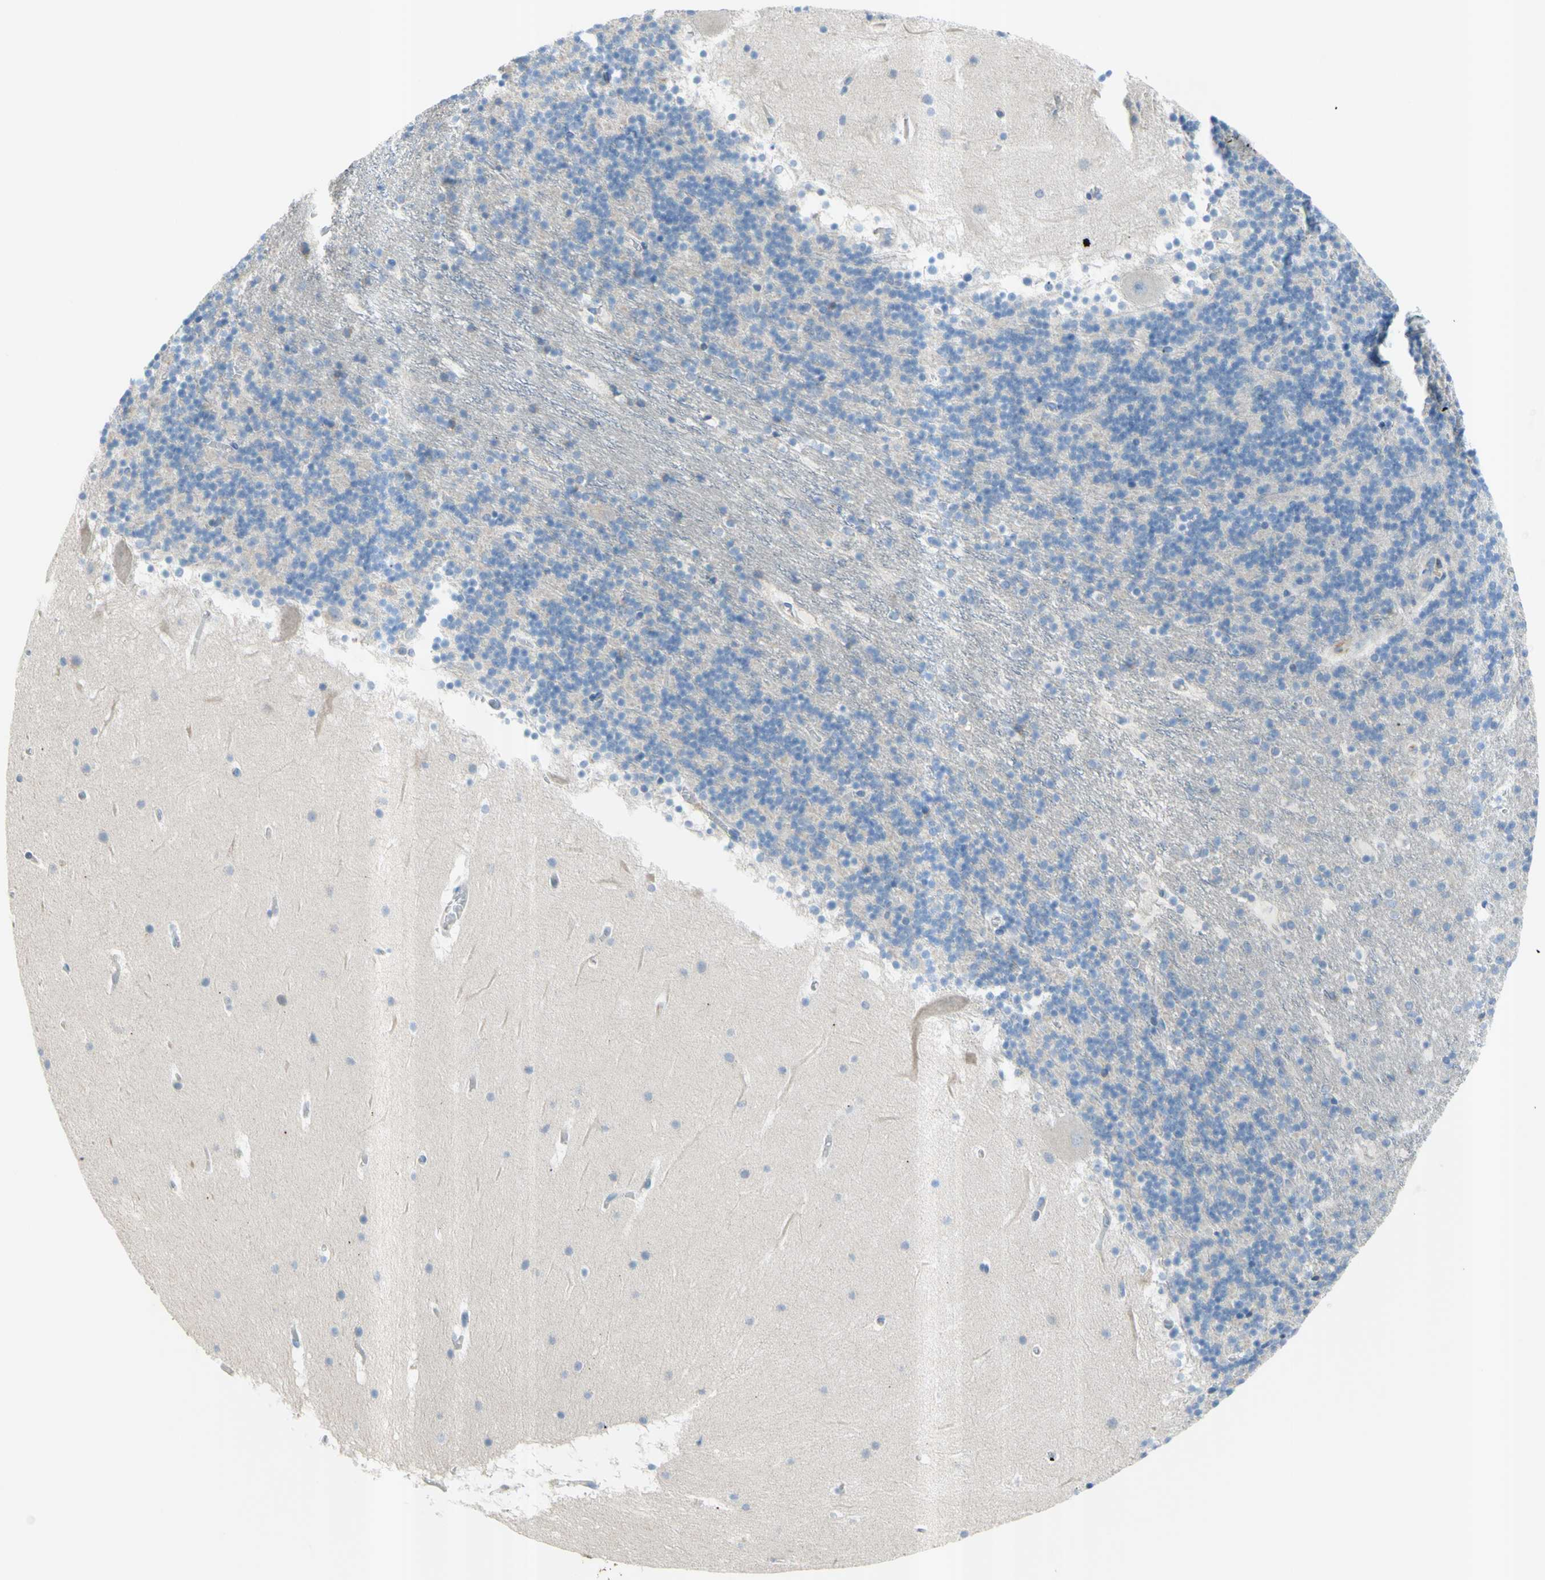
{"staining": {"intensity": "negative", "quantity": "none", "location": "none"}, "tissue": "cerebellum", "cell_type": "Cells in granular layer", "image_type": "normal", "snomed": [{"axis": "morphology", "description": "Normal tissue, NOS"}, {"axis": "topography", "description": "Cerebellum"}], "caption": "DAB immunohistochemical staining of unremarkable human cerebellum demonstrates no significant staining in cells in granular layer.", "gene": "PRRG2", "patient": {"sex": "male", "age": 45}}